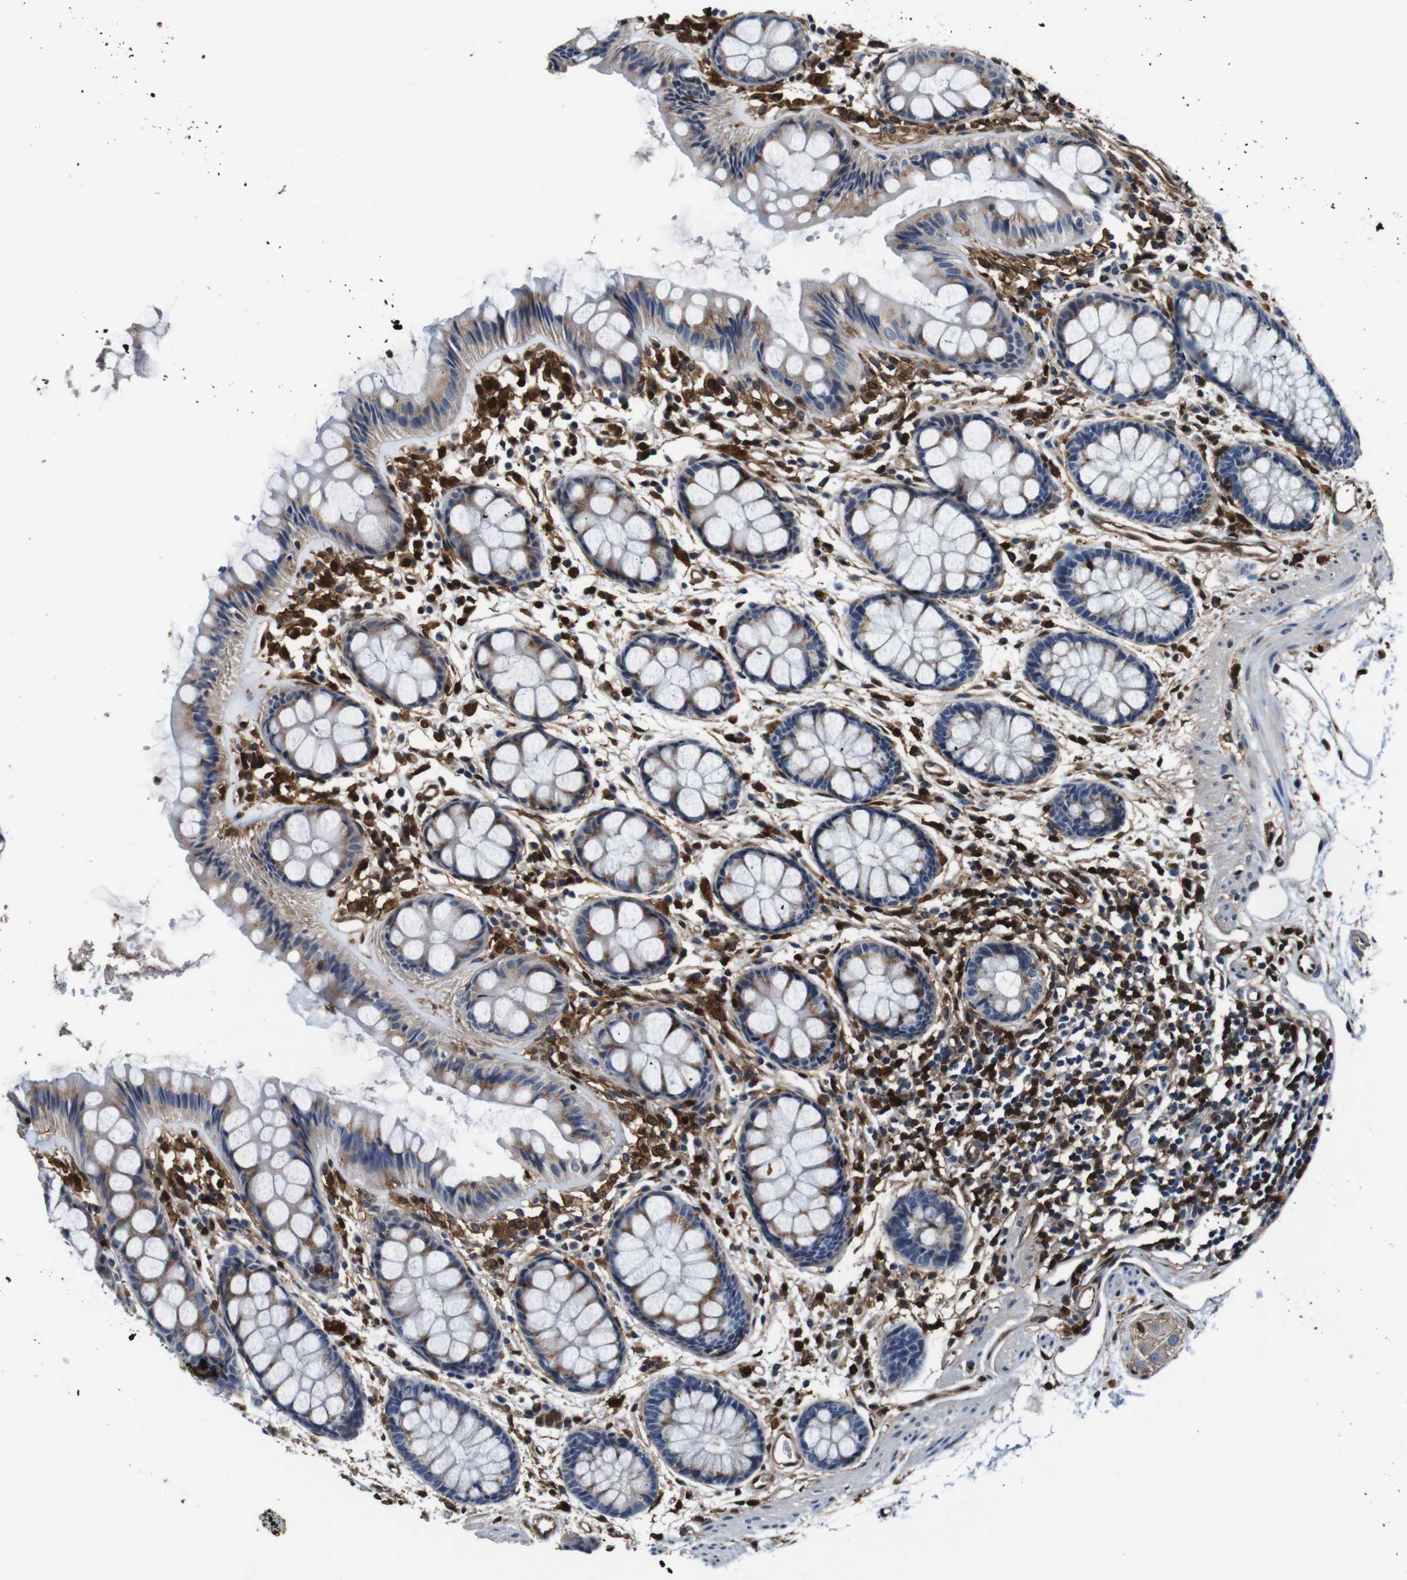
{"staining": {"intensity": "moderate", "quantity": ">75%", "location": "cytoplasmic/membranous"}, "tissue": "rectum", "cell_type": "Glandular cells", "image_type": "normal", "snomed": [{"axis": "morphology", "description": "Normal tissue, NOS"}, {"axis": "topography", "description": "Rectum"}], "caption": "Moderate cytoplasmic/membranous expression for a protein is appreciated in about >75% of glandular cells of normal rectum using immunohistochemistry (IHC).", "gene": "ANXA1", "patient": {"sex": "female", "age": 66}}